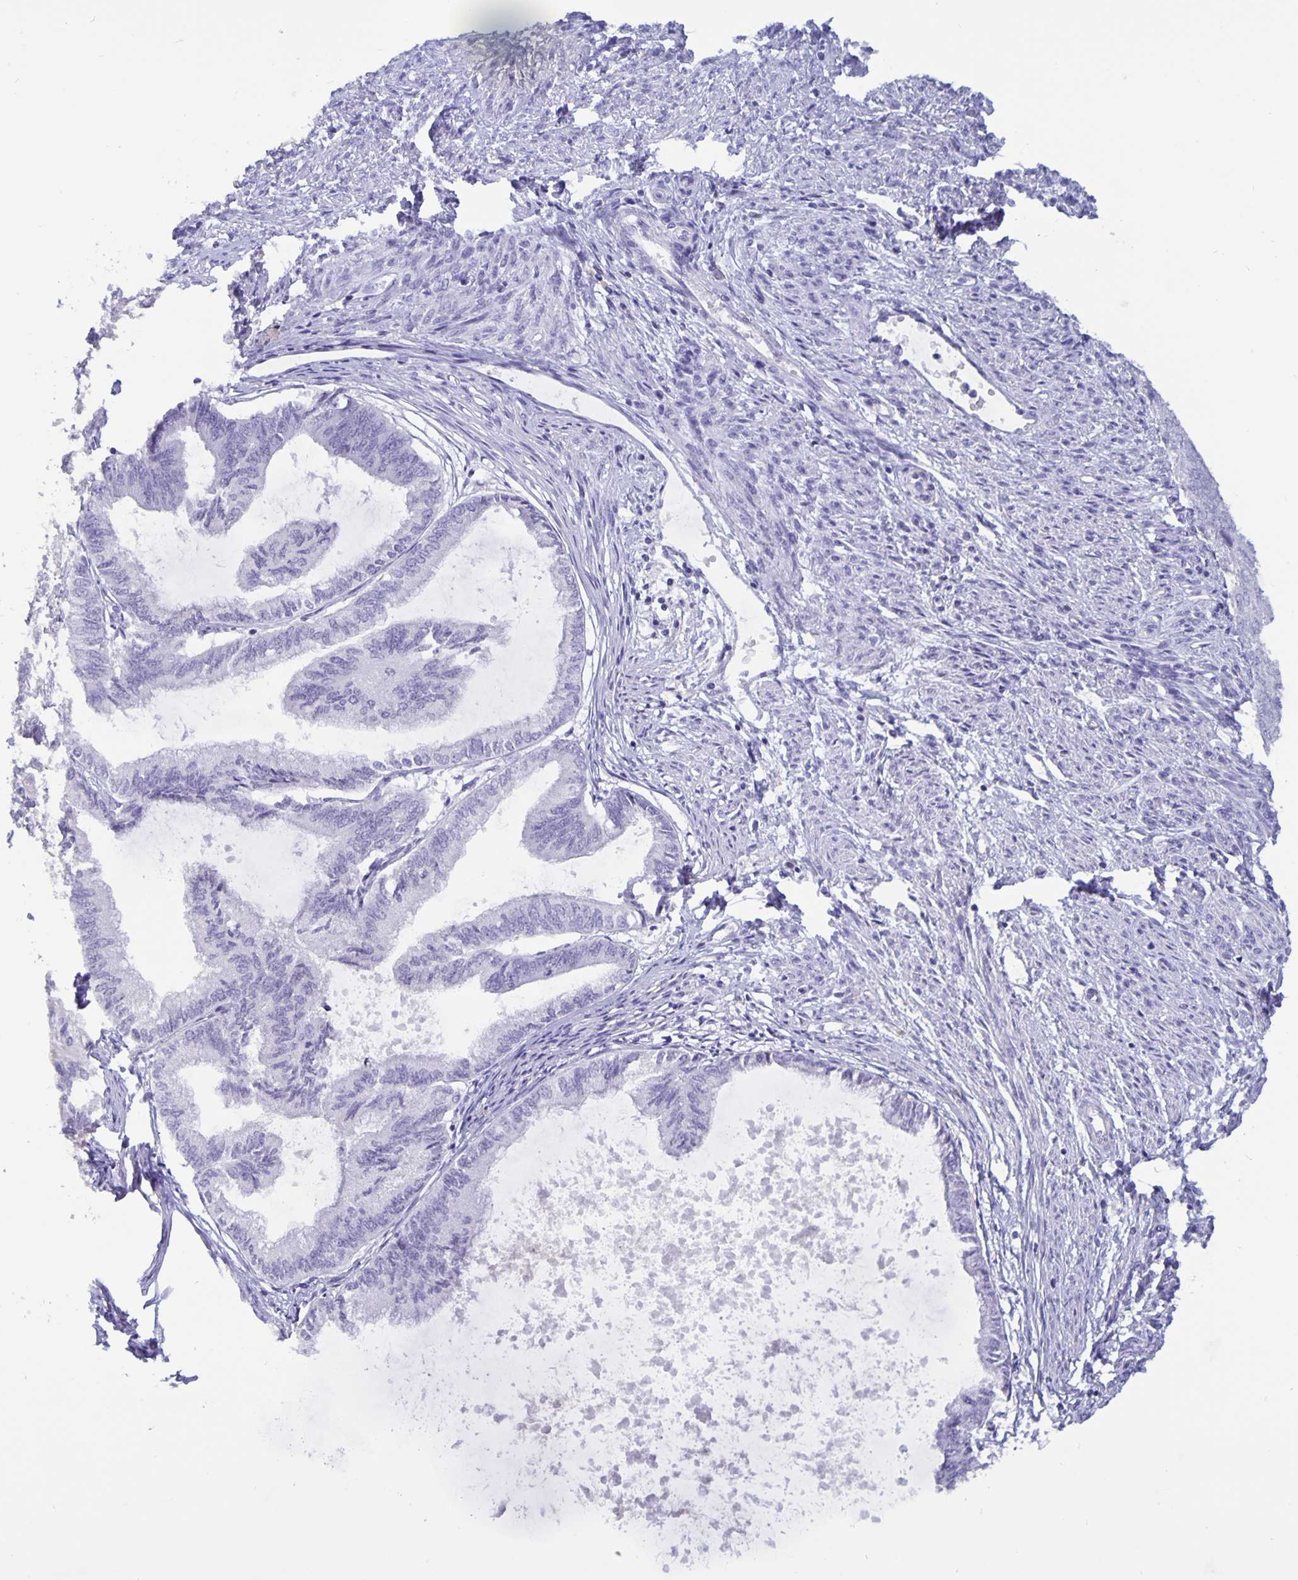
{"staining": {"intensity": "negative", "quantity": "none", "location": "none"}, "tissue": "endometrial cancer", "cell_type": "Tumor cells", "image_type": "cancer", "snomed": [{"axis": "morphology", "description": "Adenocarcinoma, NOS"}, {"axis": "topography", "description": "Endometrium"}], "caption": "The micrograph shows no staining of tumor cells in endometrial cancer (adenocarcinoma).", "gene": "BPIFA3", "patient": {"sex": "female", "age": 86}}